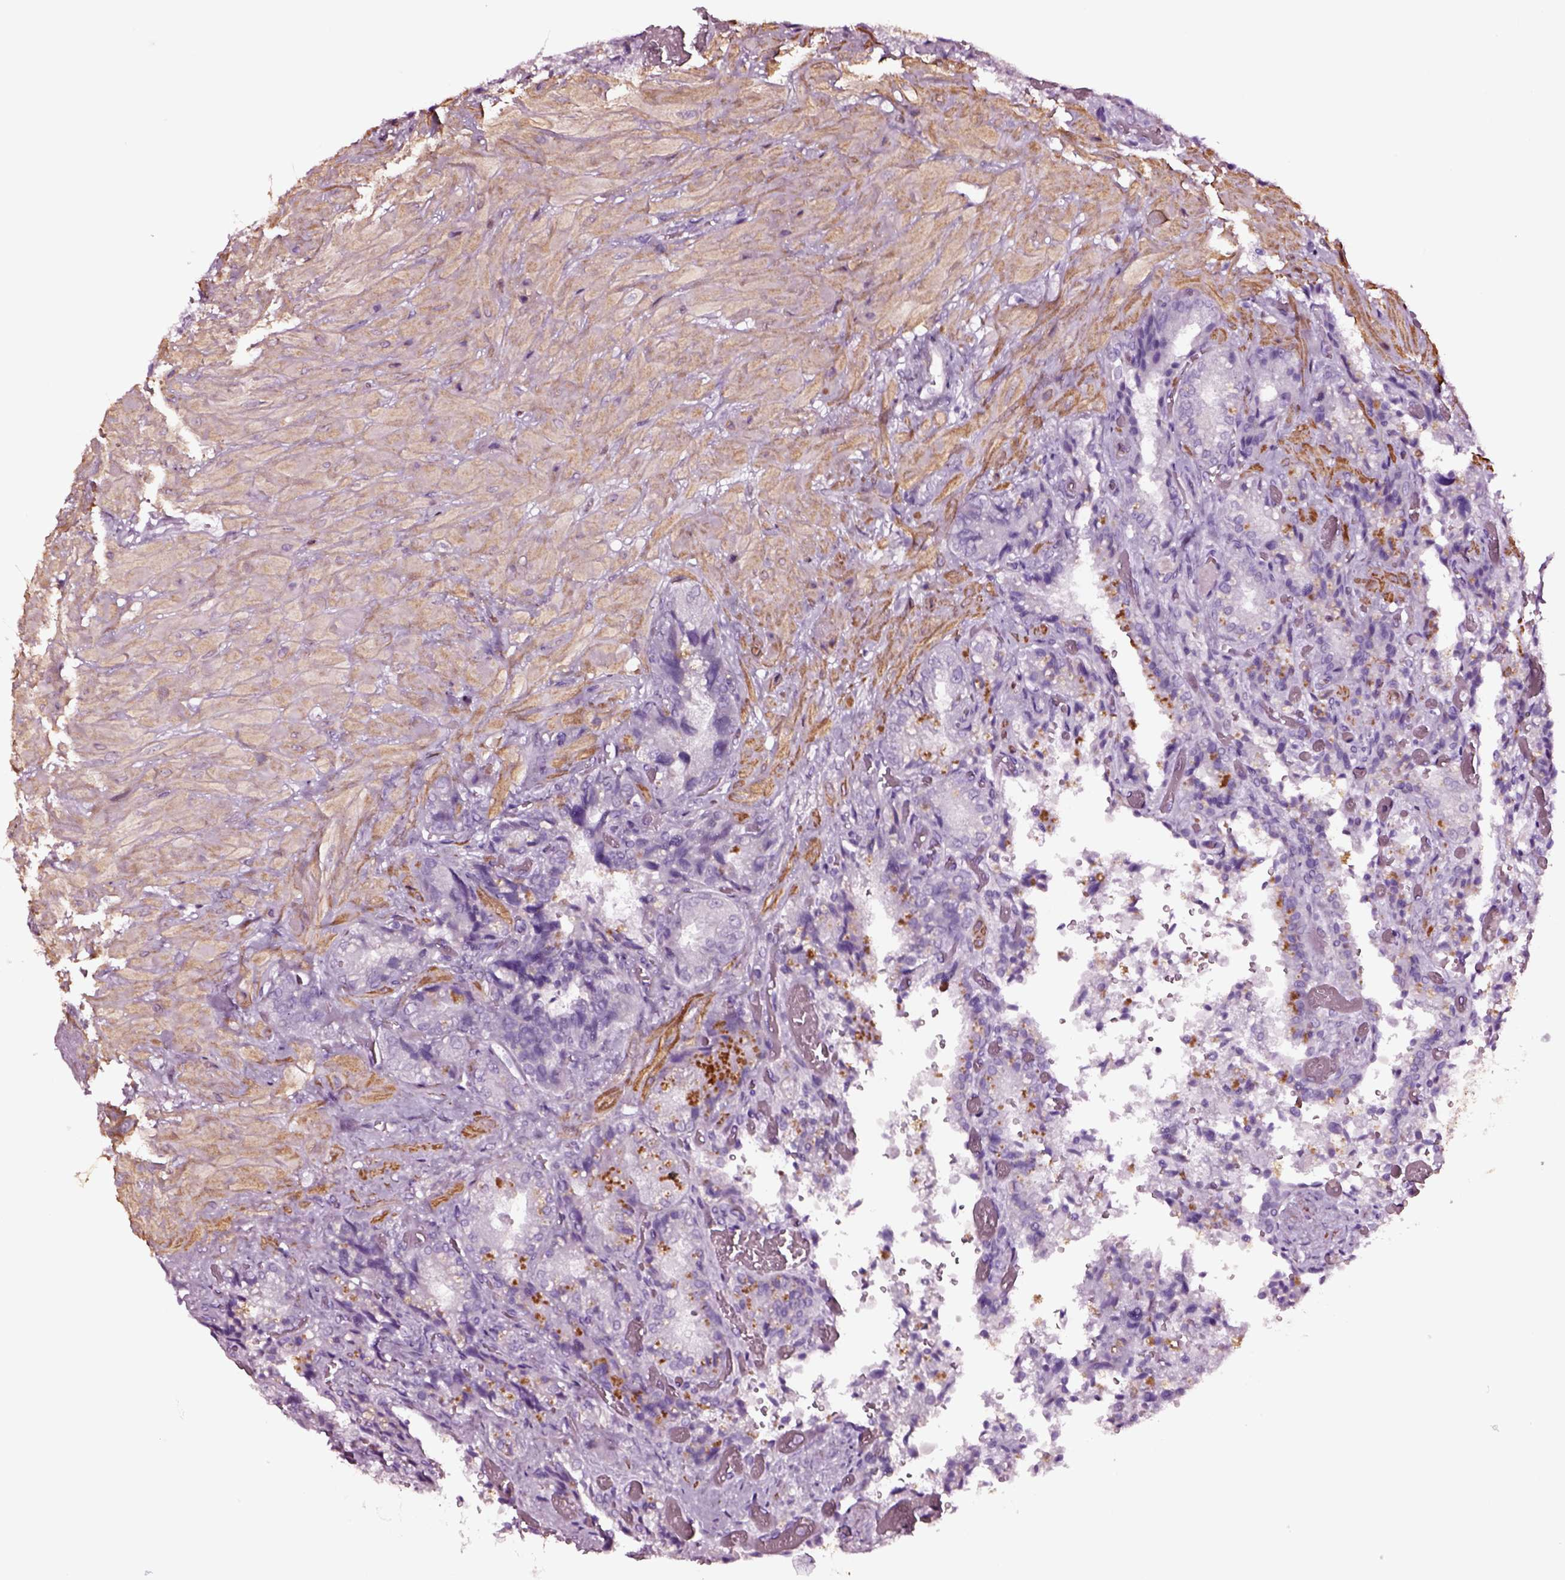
{"staining": {"intensity": "negative", "quantity": "none", "location": "none"}, "tissue": "seminal vesicle", "cell_type": "Glandular cells", "image_type": "normal", "snomed": [{"axis": "morphology", "description": "Normal tissue, NOS"}, {"axis": "topography", "description": "Seminal veicle"}], "caption": "Seminal vesicle was stained to show a protein in brown. There is no significant positivity in glandular cells. Nuclei are stained in blue.", "gene": "SOX10", "patient": {"sex": "male", "age": 57}}